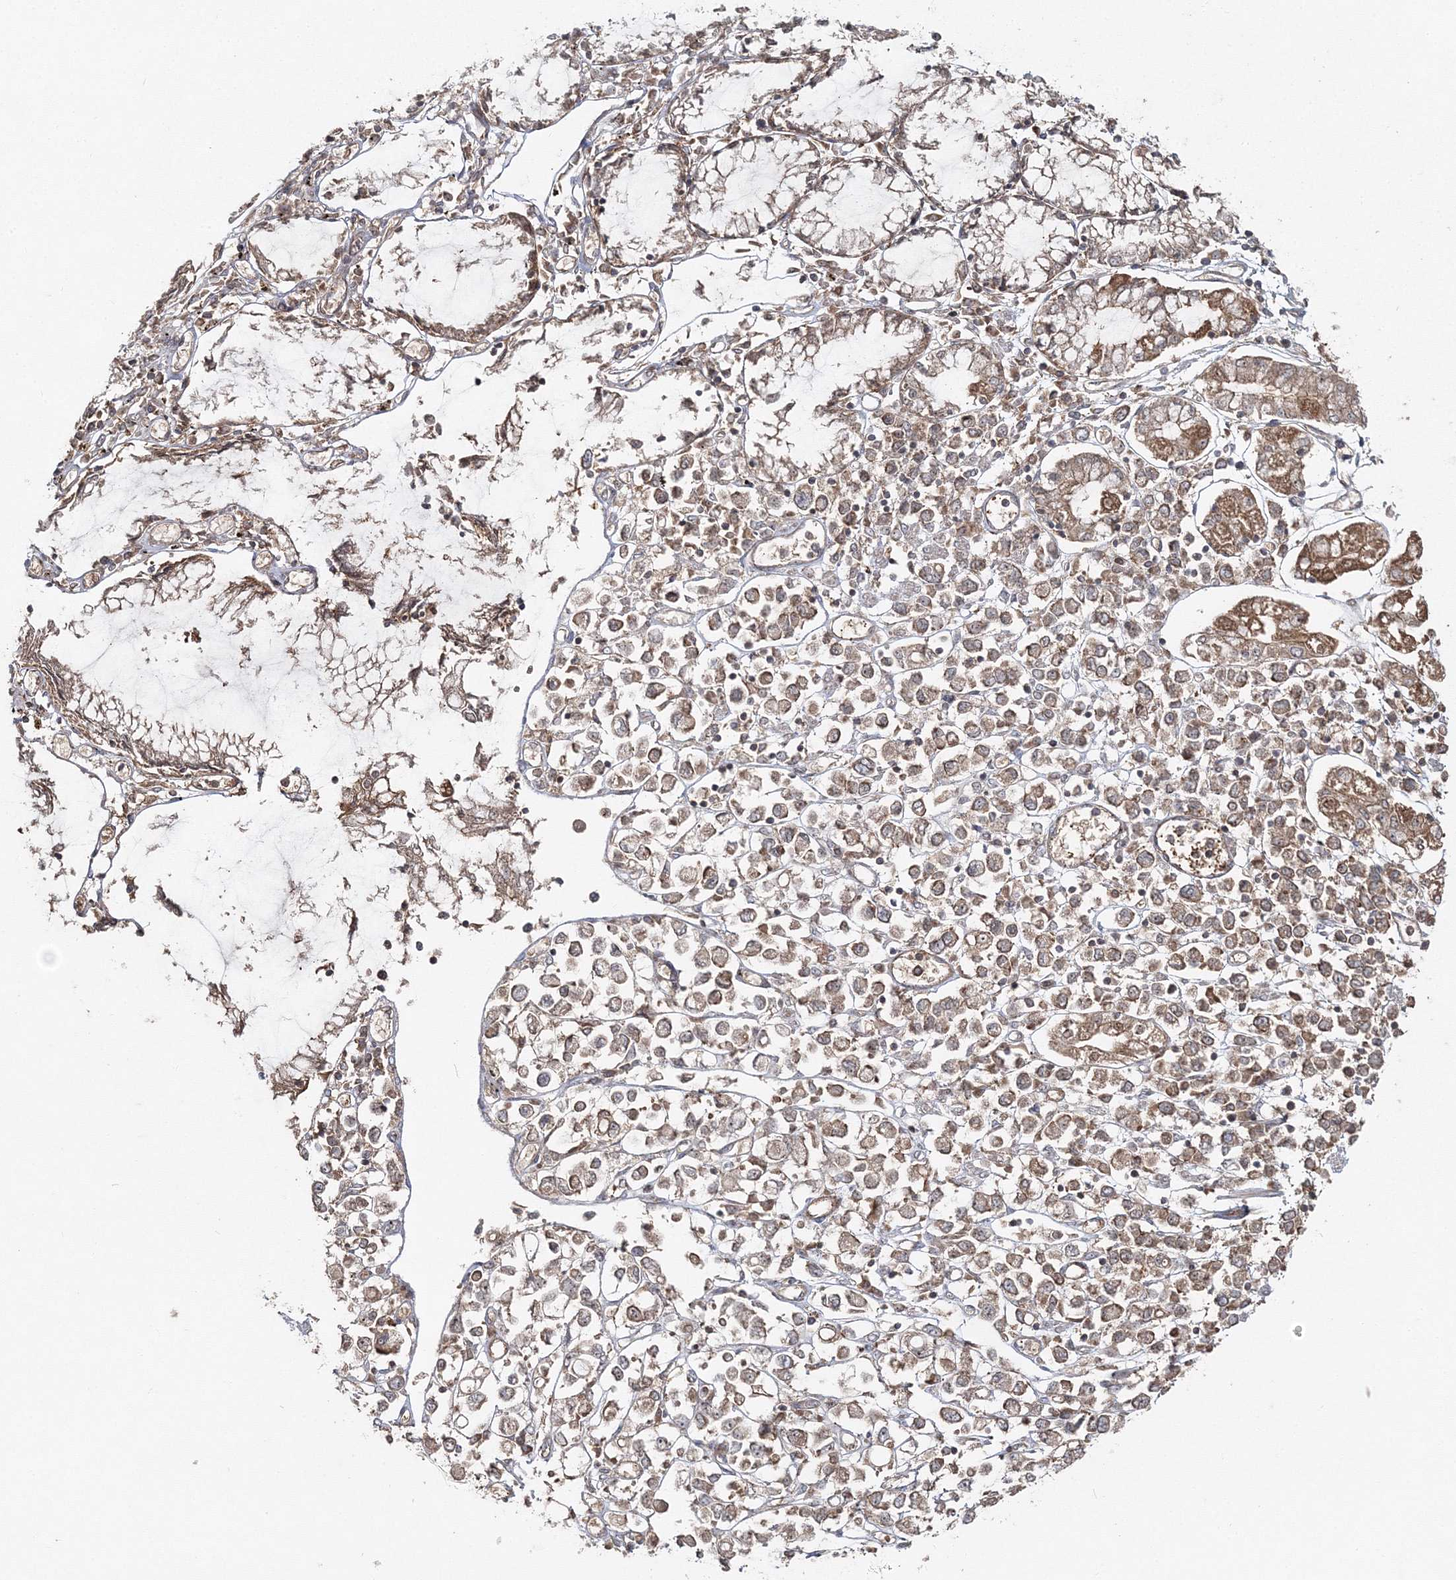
{"staining": {"intensity": "moderate", "quantity": ">75%", "location": "cytoplasmic/membranous"}, "tissue": "stomach cancer", "cell_type": "Tumor cells", "image_type": "cancer", "snomed": [{"axis": "morphology", "description": "Adenocarcinoma, NOS"}, {"axis": "topography", "description": "Stomach"}], "caption": "The photomicrograph shows immunohistochemical staining of stomach cancer (adenocarcinoma). There is moderate cytoplasmic/membranous staining is identified in about >75% of tumor cells.", "gene": "PCBD2", "patient": {"sex": "female", "age": 76}}